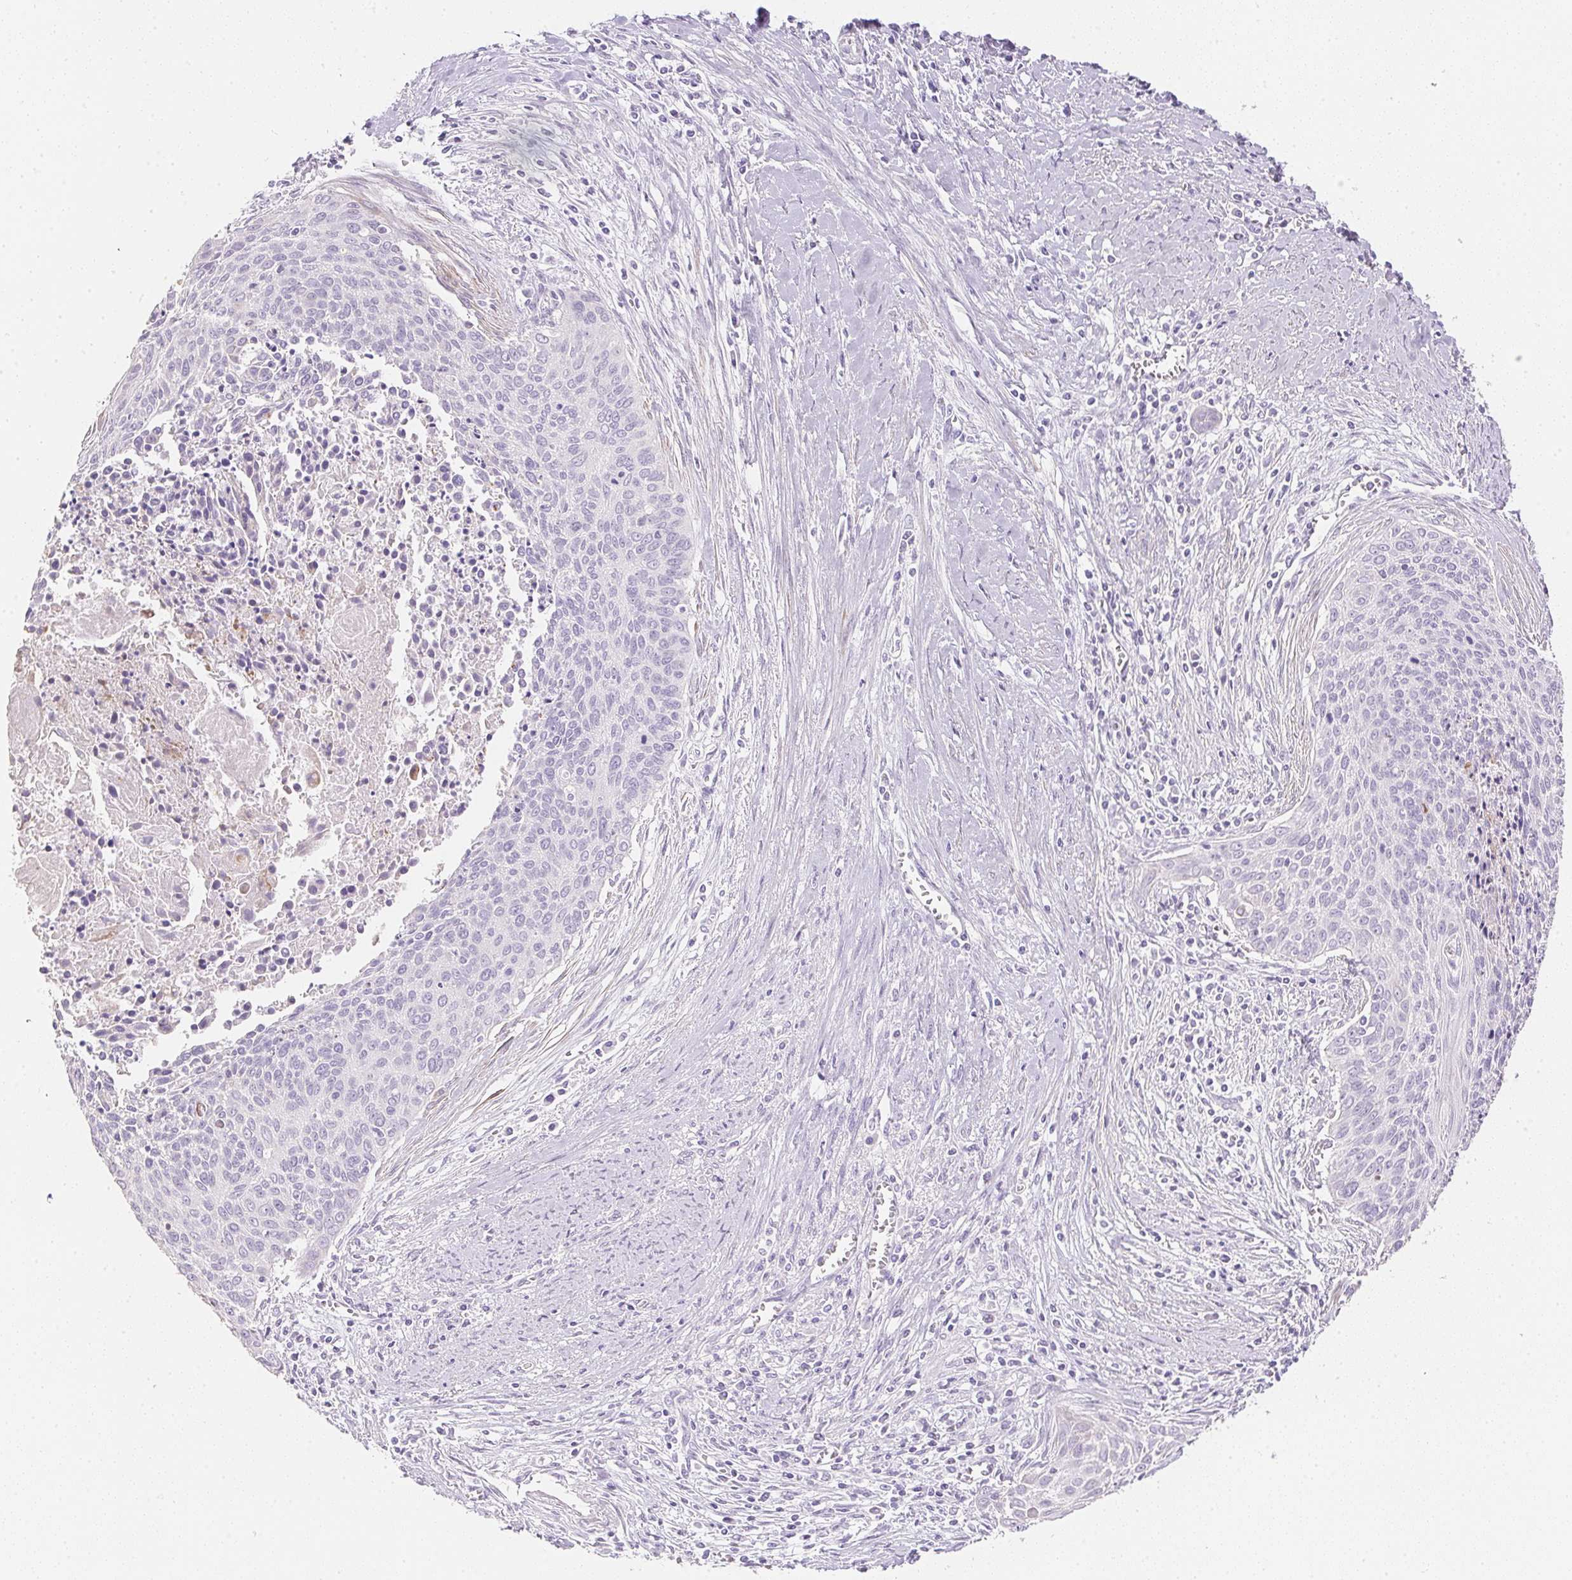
{"staining": {"intensity": "negative", "quantity": "none", "location": "none"}, "tissue": "cervical cancer", "cell_type": "Tumor cells", "image_type": "cancer", "snomed": [{"axis": "morphology", "description": "Squamous cell carcinoma, NOS"}, {"axis": "topography", "description": "Cervix"}], "caption": "The histopathology image shows no significant positivity in tumor cells of squamous cell carcinoma (cervical).", "gene": "KCNE2", "patient": {"sex": "female", "age": 55}}